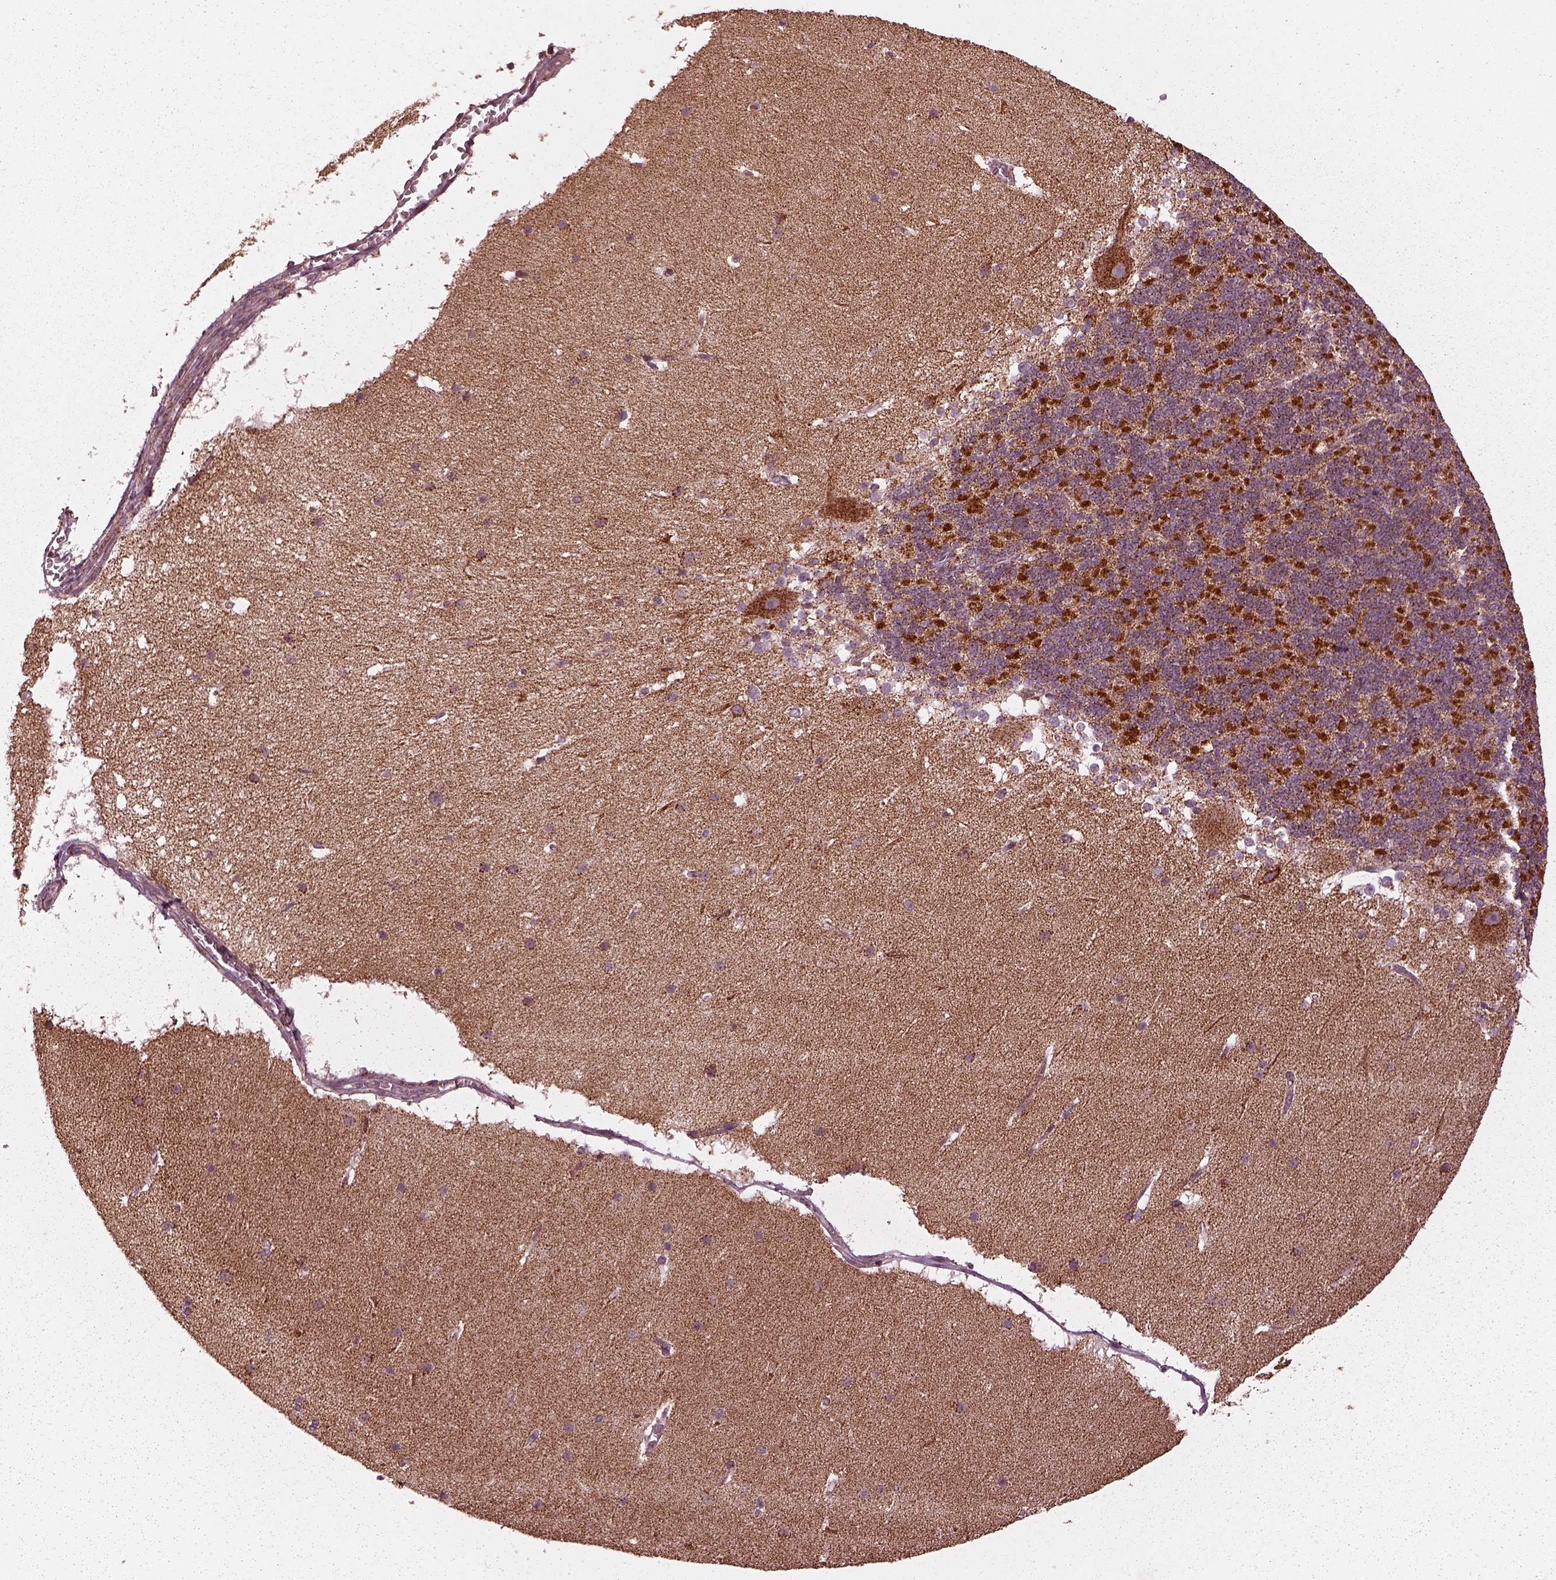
{"staining": {"intensity": "moderate", "quantity": "25%-75%", "location": "cytoplasmic/membranous"}, "tissue": "cerebellum", "cell_type": "Cells in granular layer", "image_type": "normal", "snomed": [{"axis": "morphology", "description": "Normal tissue, NOS"}, {"axis": "topography", "description": "Cerebellum"}], "caption": "Immunohistochemical staining of unremarkable human cerebellum displays 25%-75% levels of moderate cytoplasmic/membranous protein positivity in about 25%-75% of cells in granular layer. (DAB = brown stain, brightfield microscopy at high magnification).", "gene": "NDUFB10", "patient": {"sex": "female", "age": 19}}